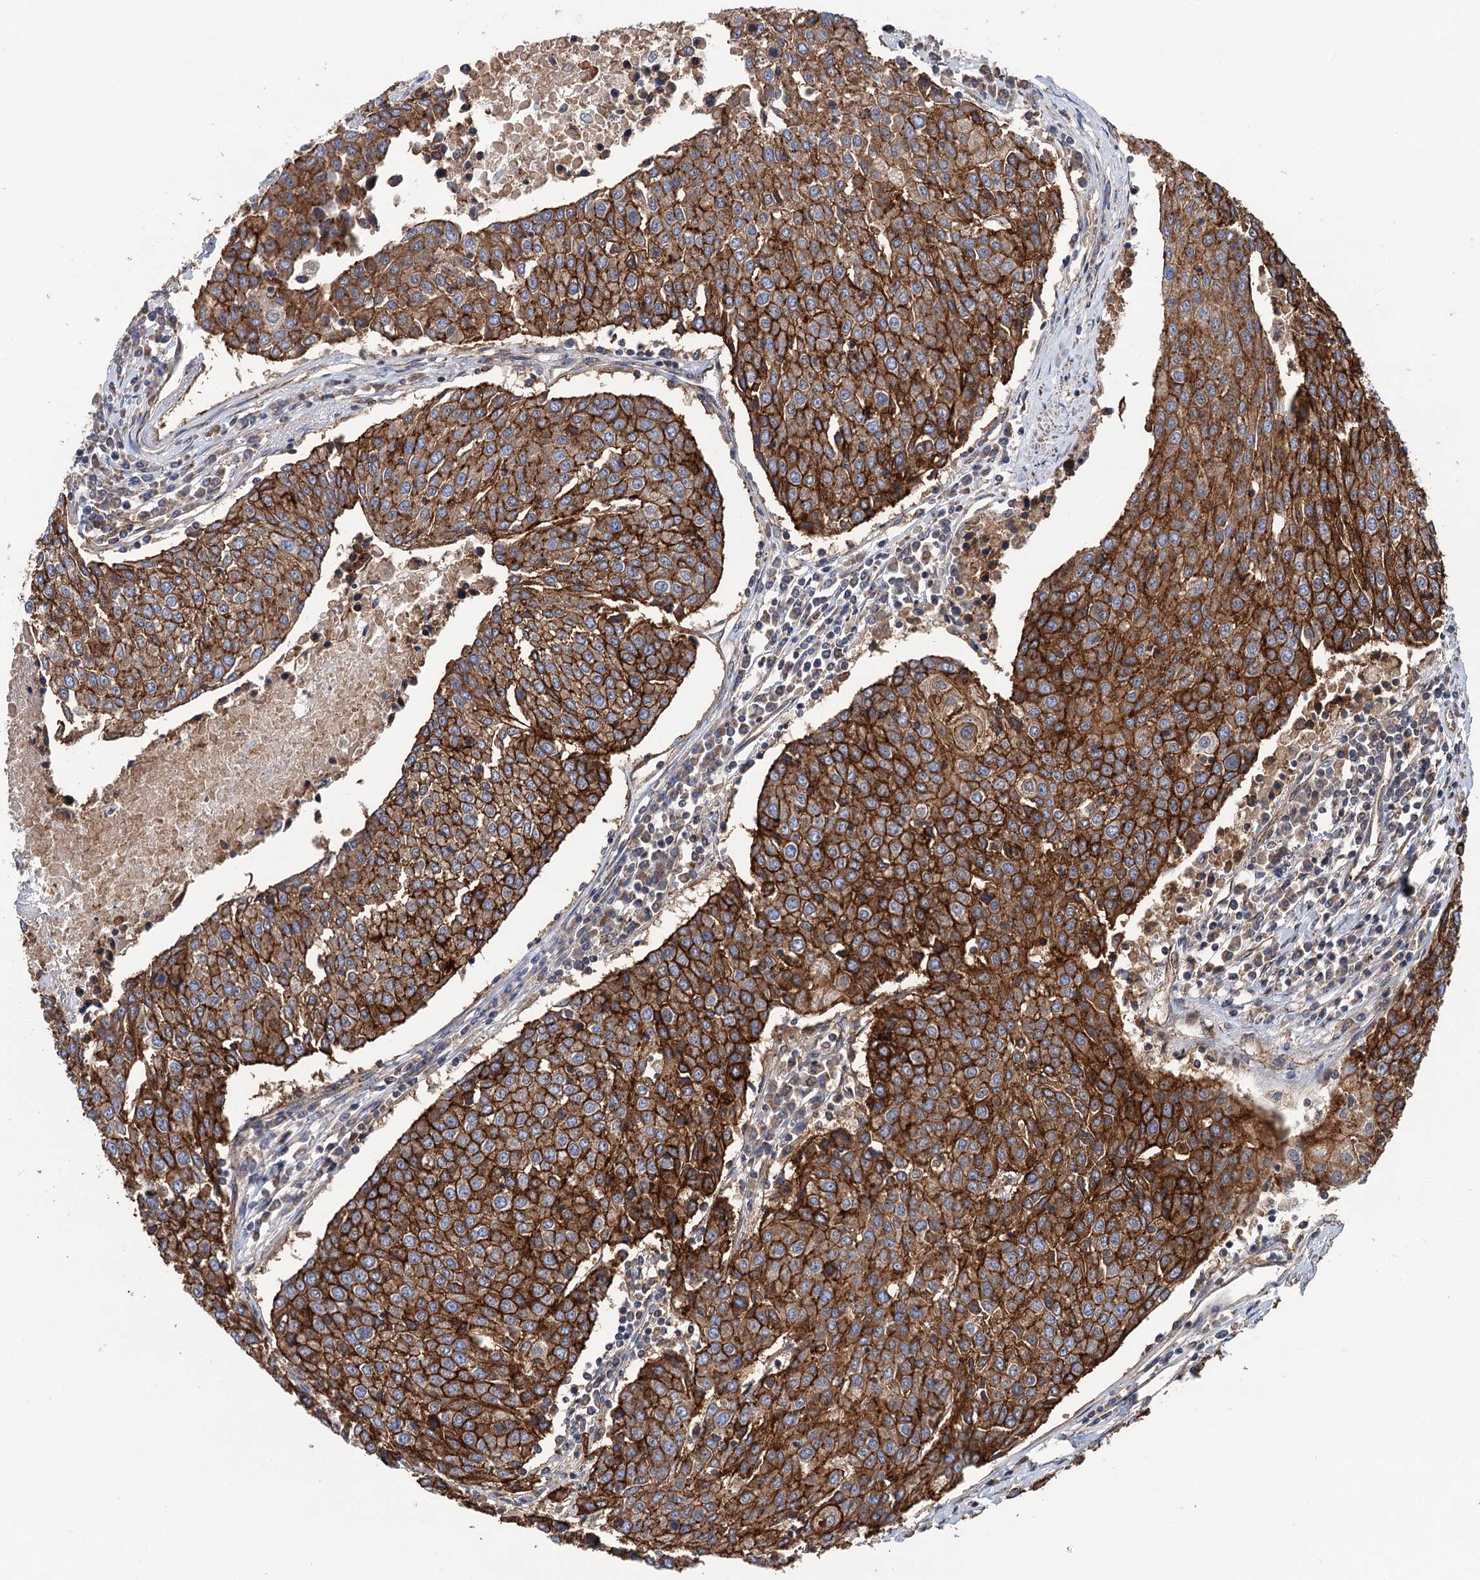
{"staining": {"intensity": "strong", "quantity": ">75%", "location": "cytoplasmic/membranous"}, "tissue": "urothelial cancer", "cell_type": "Tumor cells", "image_type": "cancer", "snomed": [{"axis": "morphology", "description": "Urothelial carcinoma, High grade"}, {"axis": "topography", "description": "Urinary bladder"}], "caption": "Brown immunohistochemical staining in human urothelial cancer reveals strong cytoplasmic/membranous positivity in approximately >75% of tumor cells.", "gene": "DGLUCY", "patient": {"sex": "female", "age": 85}}